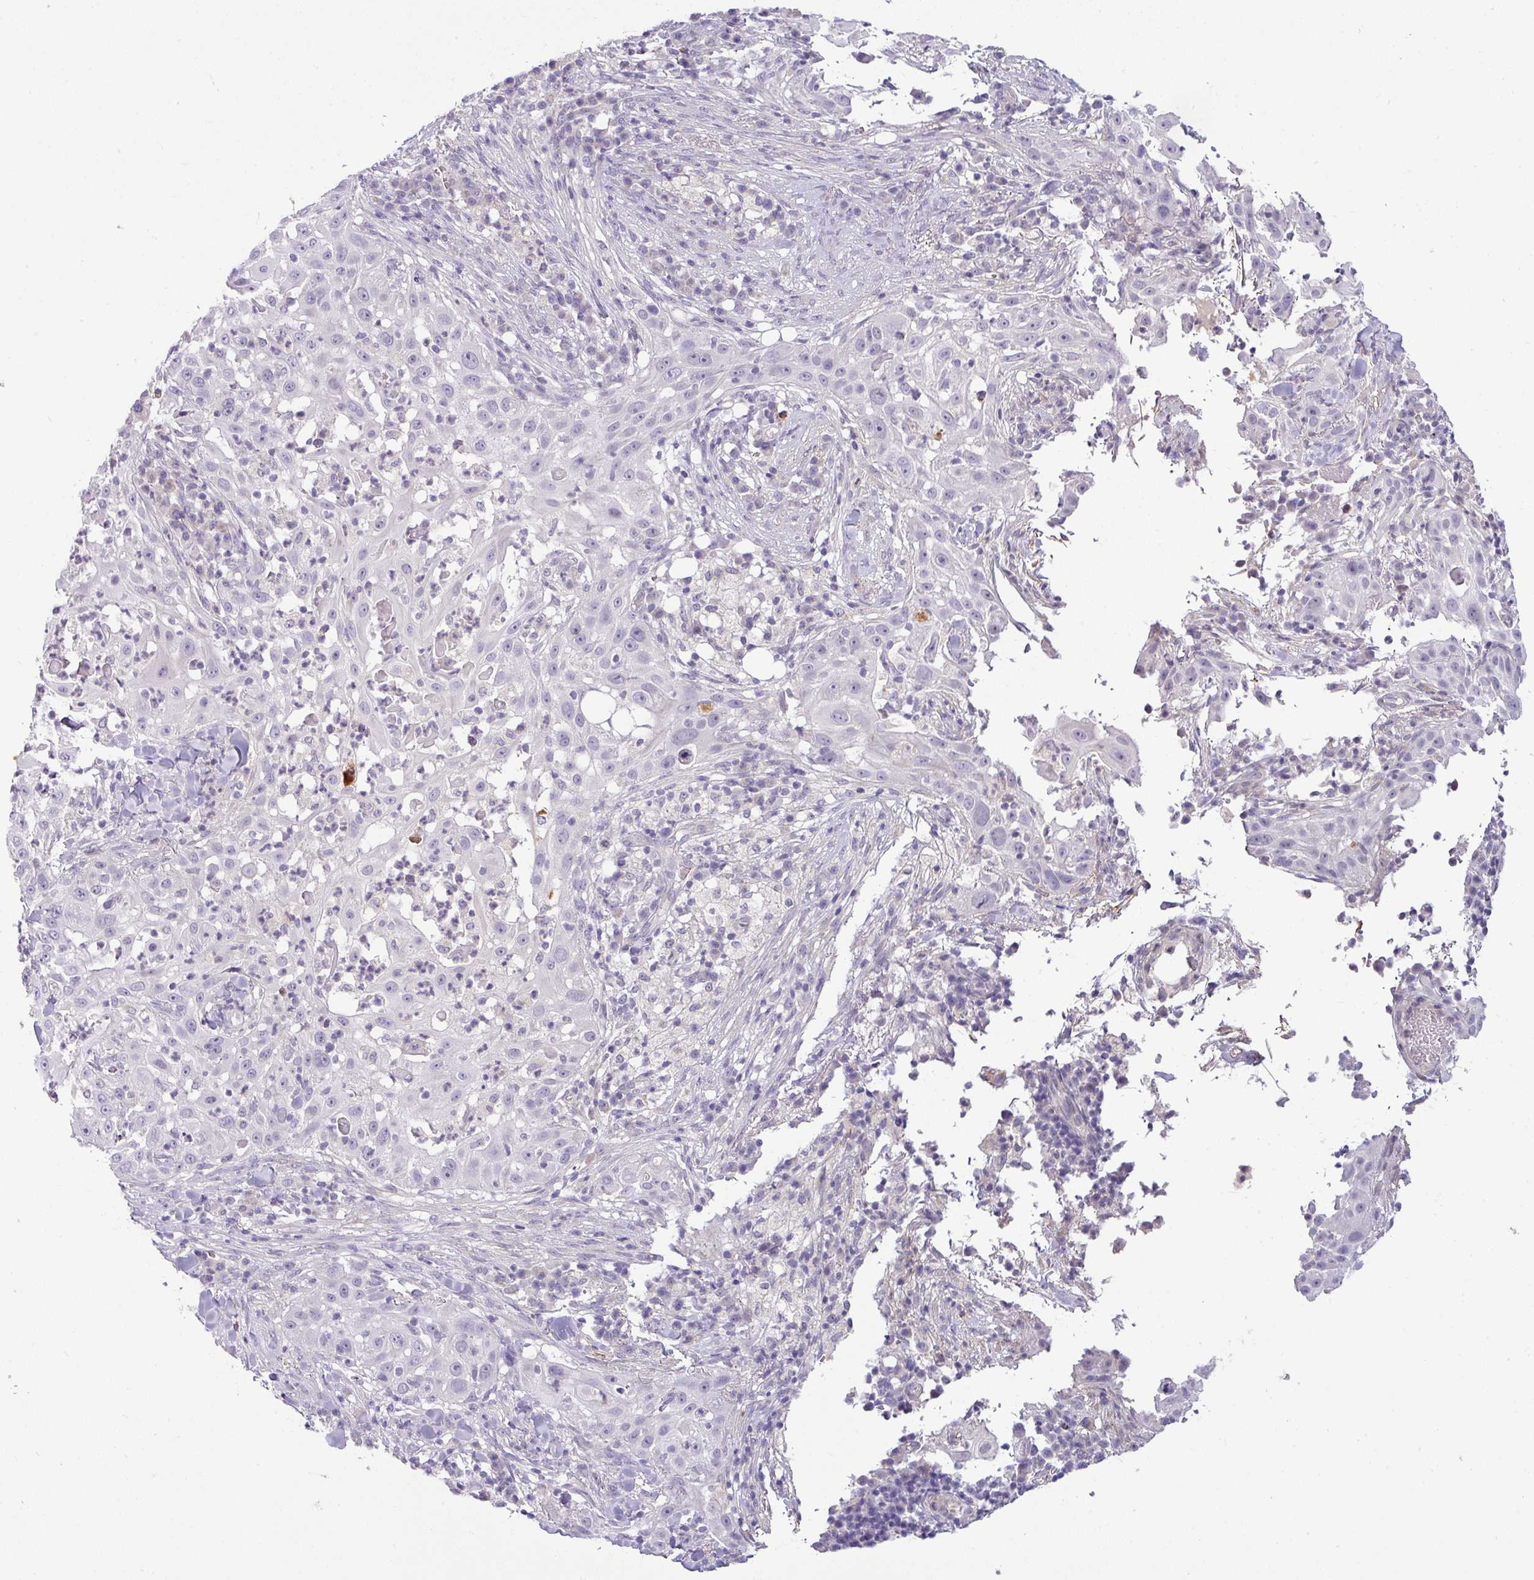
{"staining": {"intensity": "negative", "quantity": "none", "location": "none"}, "tissue": "skin cancer", "cell_type": "Tumor cells", "image_type": "cancer", "snomed": [{"axis": "morphology", "description": "Squamous cell carcinoma, NOS"}, {"axis": "topography", "description": "Skin"}], "caption": "DAB immunohistochemical staining of human skin cancer displays no significant expression in tumor cells.", "gene": "HBEGF", "patient": {"sex": "female", "age": 44}}